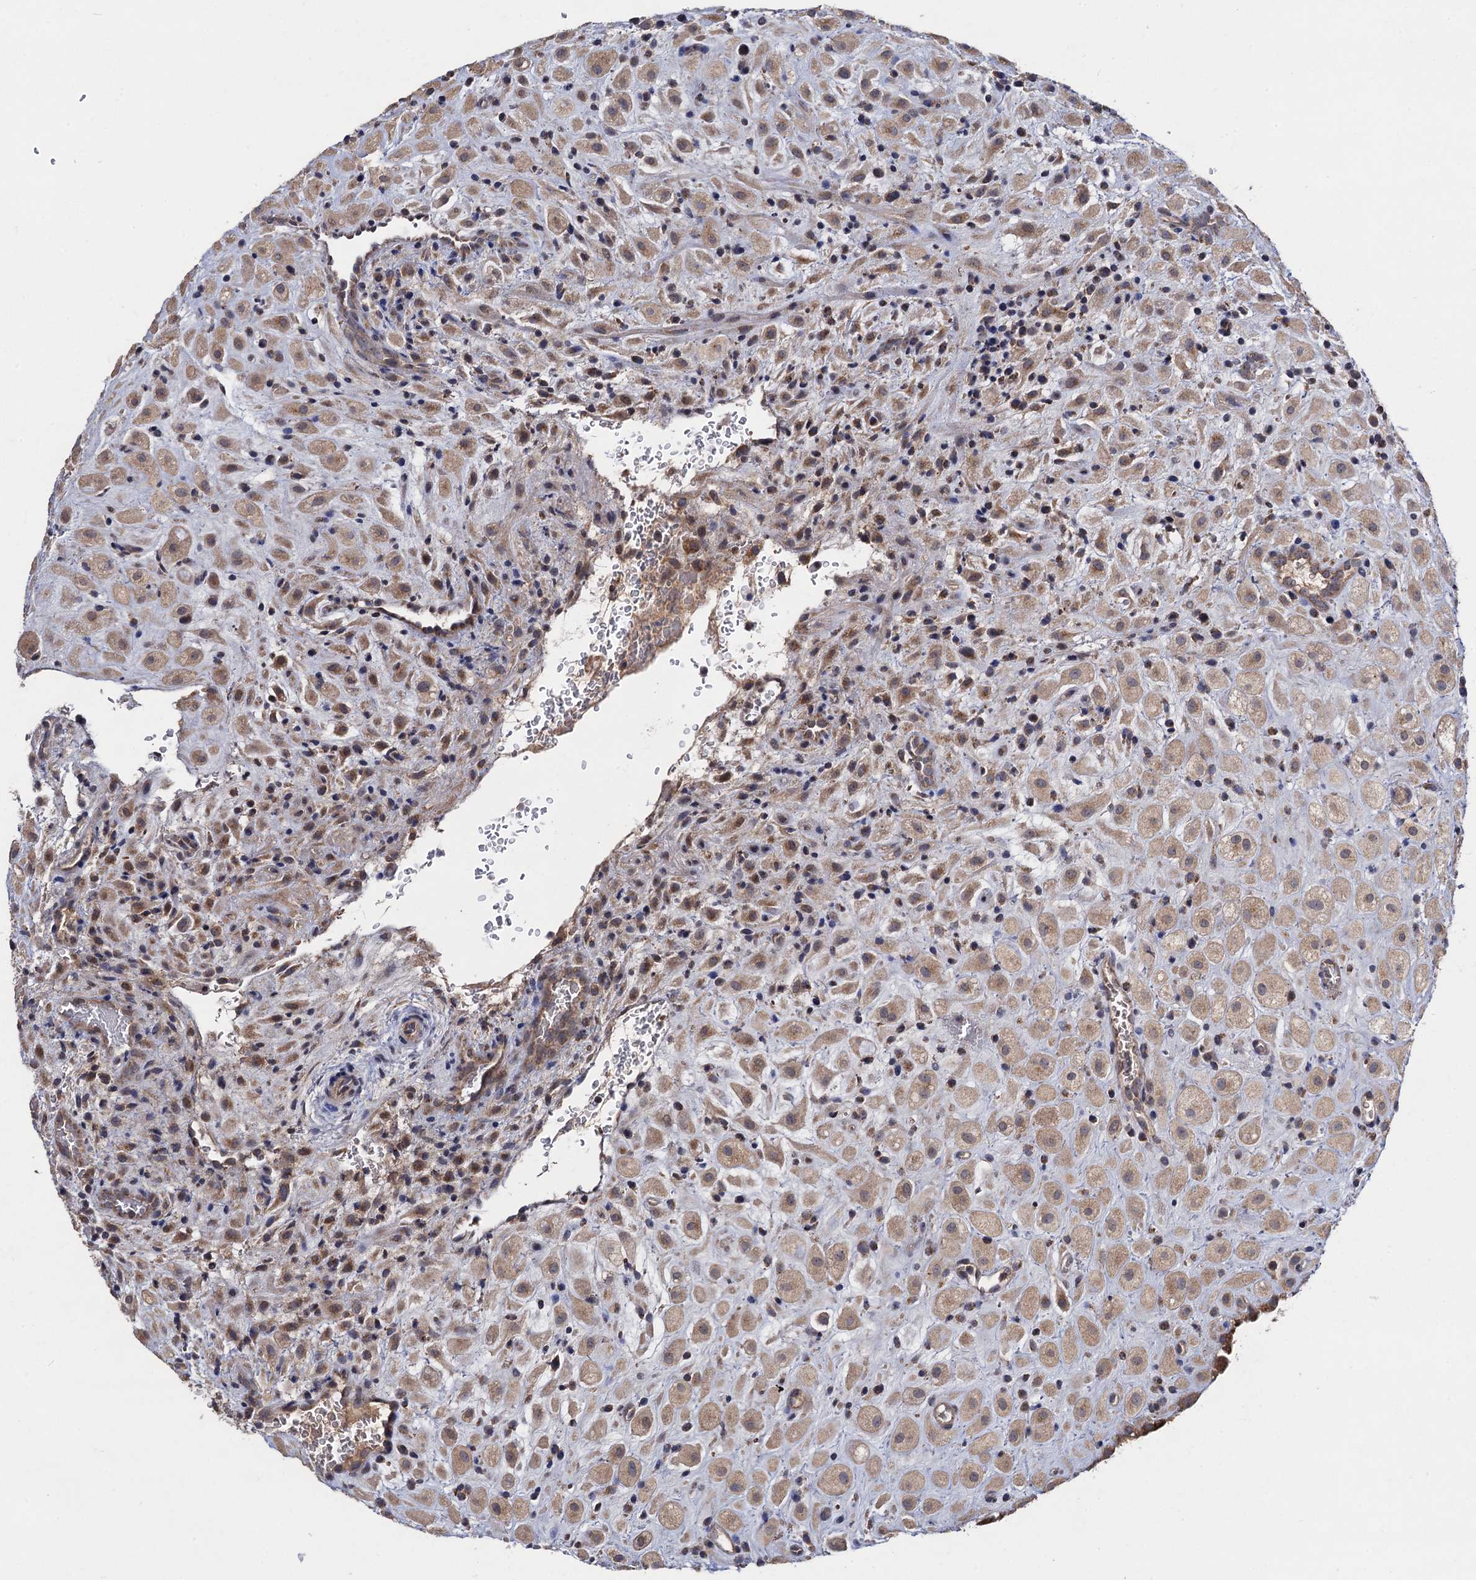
{"staining": {"intensity": "weak", "quantity": ">75%", "location": "cytoplasmic/membranous"}, "tissue": "placenta", "cell_type": "Decidual cells", "image_type": "normal", "snomed": [{"axis": "morphology", "description": "Normal tissue, NOS"}, {"axis": "topography", "description": "Placenta"}], "caption": "Unremarkable placenta demonstrates weak cytoplasmic/membranous positivity in approximately >75% of decidual cells, visualized by immunohistochemistry.", "gene": "VPS37D", "patient": {"sex": "female", "age": 35}}